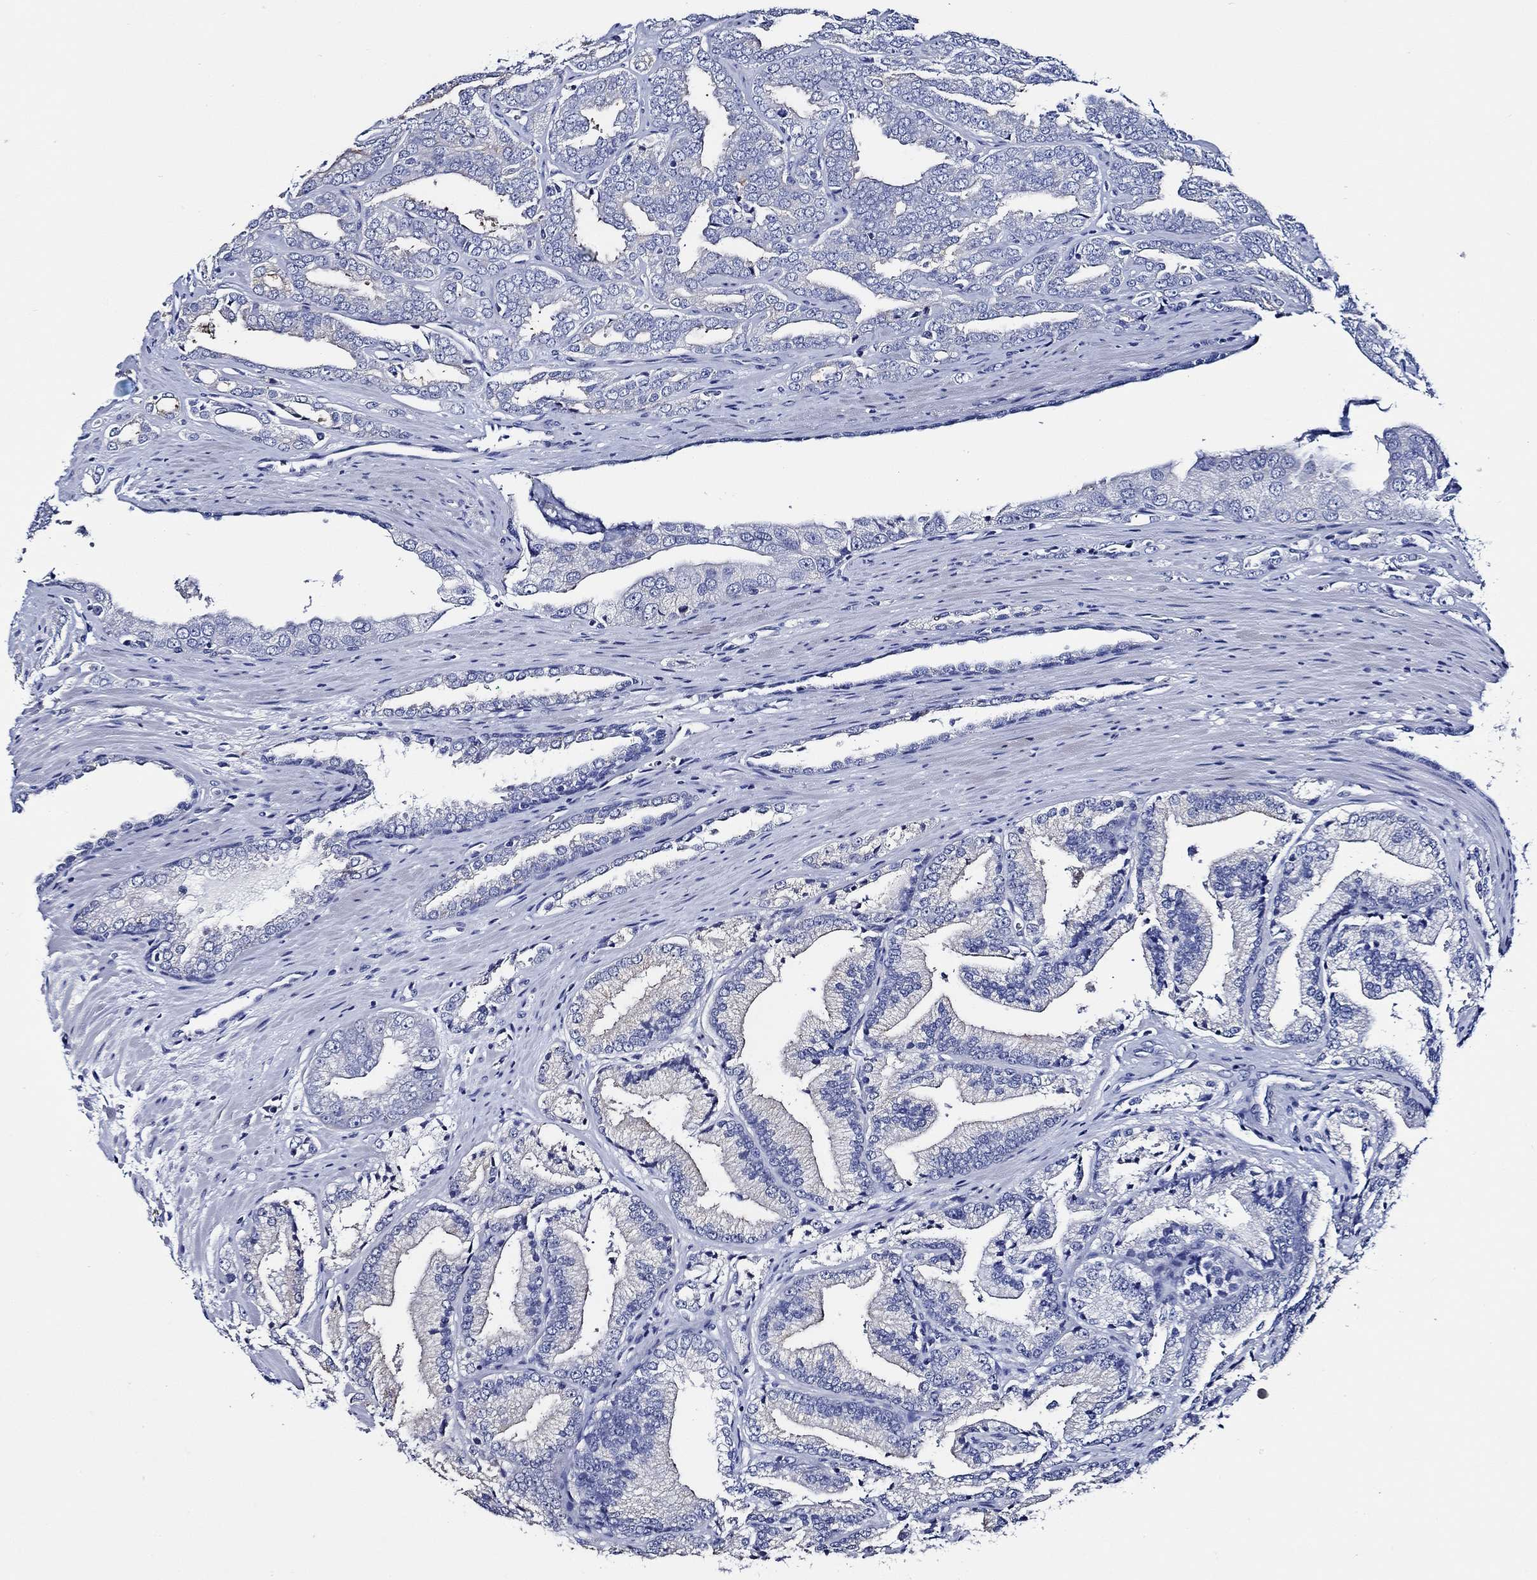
{"staining": {"intensity": "negative", "quantity": "none", "location": "none"}, "tissue": "prostate cancer", "cell_type": "Tumor cells", "image_type": "cancer", "snomed": [{"axis": "morphology", "description": "Adenocarcinoma, NOS"}, {"axis": "morphology", "description": "Adenocarcinoma, High grade"}, {"axis": "topography", "description": "Prostate"}], "caption": "A high-resolution histopathology image shows immunohistochemistry staining of prostate cancer, which shows no significant expression in tumor cells. The staining is performed using DAB (3,3'-diaminobenzidine) brown chromogen with nuclei counter-stained in using hematoxylin.", "gene": "WDR62", "patient": {"sex": "male", "age": 70}}